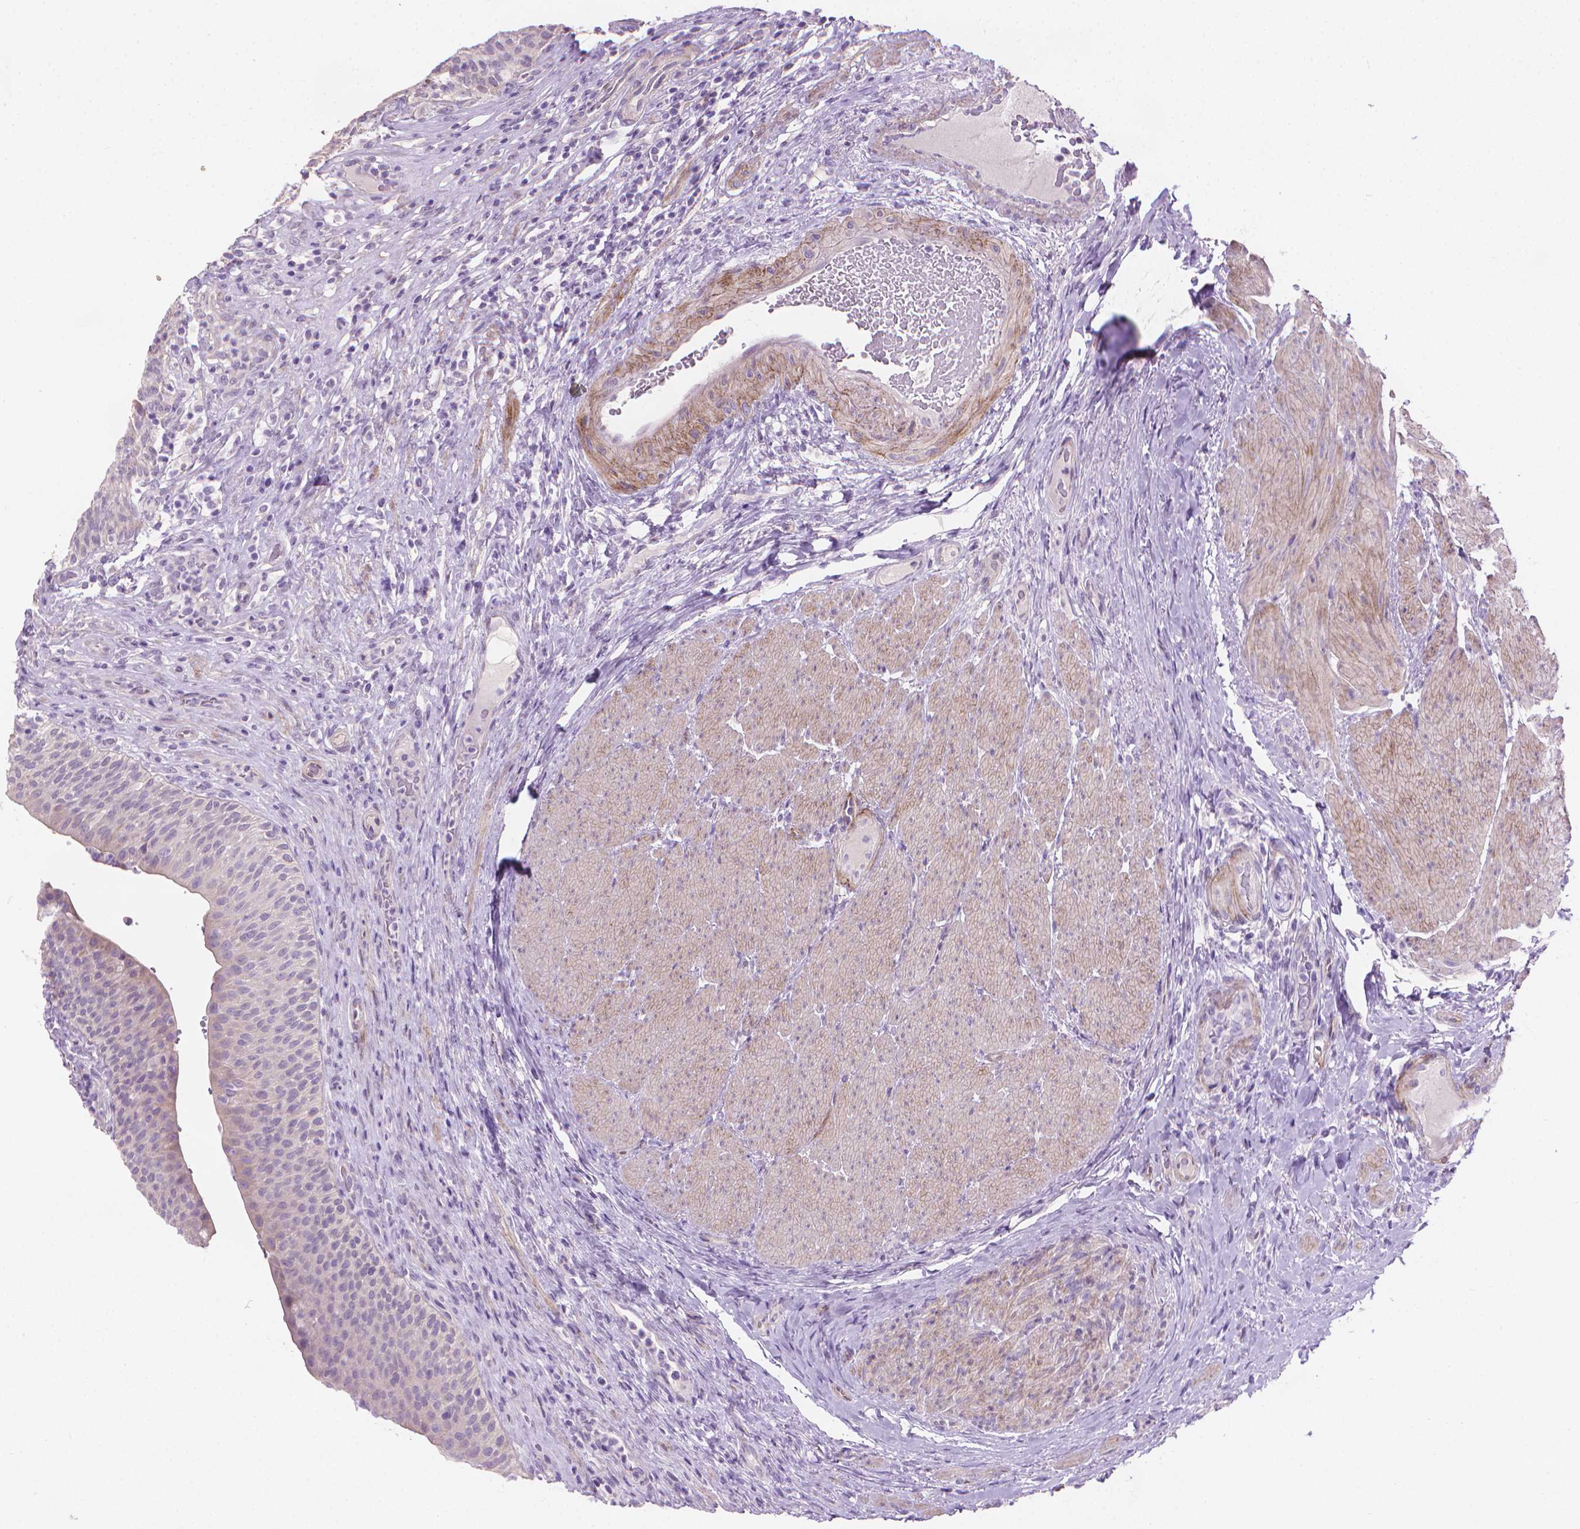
{"staining": {"intensity": "negative", "quantity": "none", "location": "none"}, "tissue": "urinary bladder", "cell_type": "Urothelial cells", "image_type": "normal", "snomed": [{"axis": "morphology", "description": "Normal tissue, NOS"}, {"axis": "topography", "description": "Urinary bladder"}, {"axis": "topography", "description": "Peripheral nerve tissue"}], "caption": "Immunohistochemistry image of unremarkable urinary bladder: human urinary bladder stained with DAB (3,3'-diaminobenzidine) demonstrates no significant protein positivity in urothelial cells.", "gene": "GSDMA", "patient": {"sex": "male", "age": 66}}